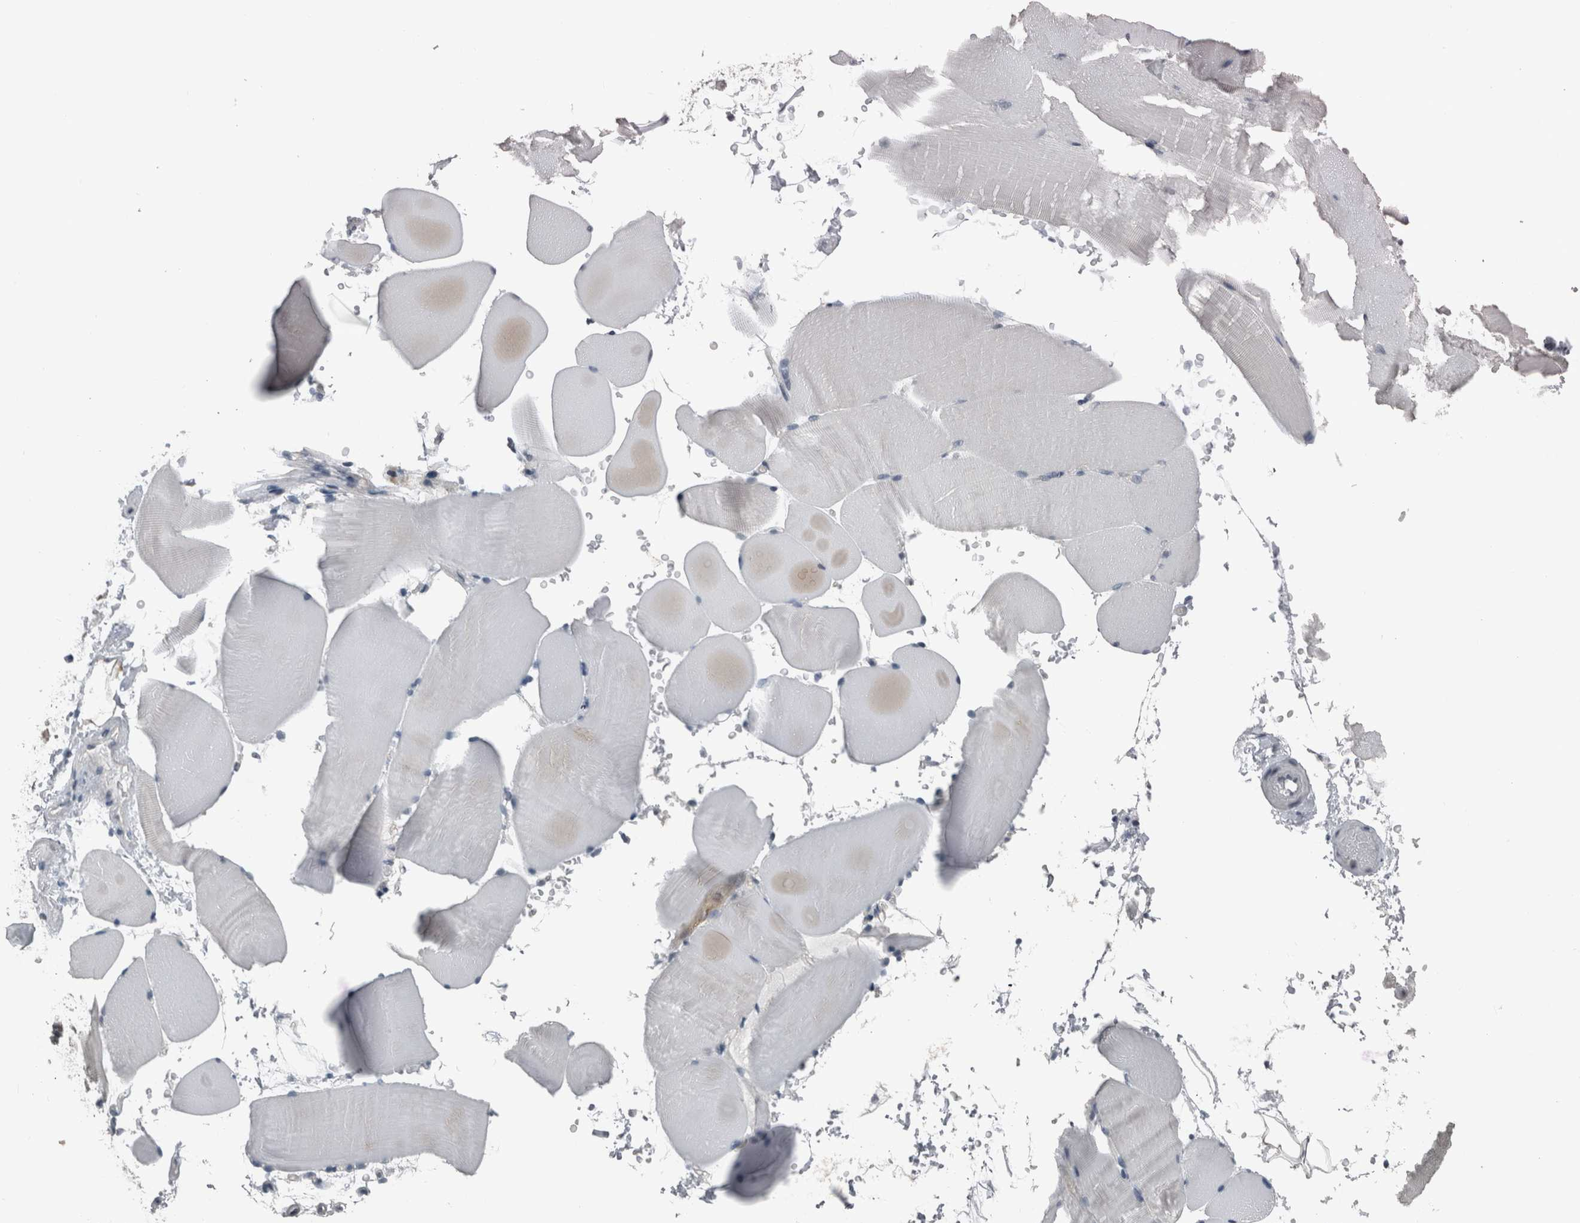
{"staining": {"intensity": "negative", "quantity": "none", "location": "none"}, "tissue": "skeletal muscle", "cell_type": "Myocytes", "image_type": "normal", "snomed": [{"axis": "morphology", "description": "Normal tissue, NOS"}, {"axis": "topography", "description": "Skeletal muscle"}, {"axis": "topography", "description": "Parathyroid gland"}], "caption": "DAB immunohistochemical staining of unremarkable human skeletal muscle exhibits no significant expression in myocytes.", "gene": "ZBTB21", "patient": {"sex": "female", "age": 37}}